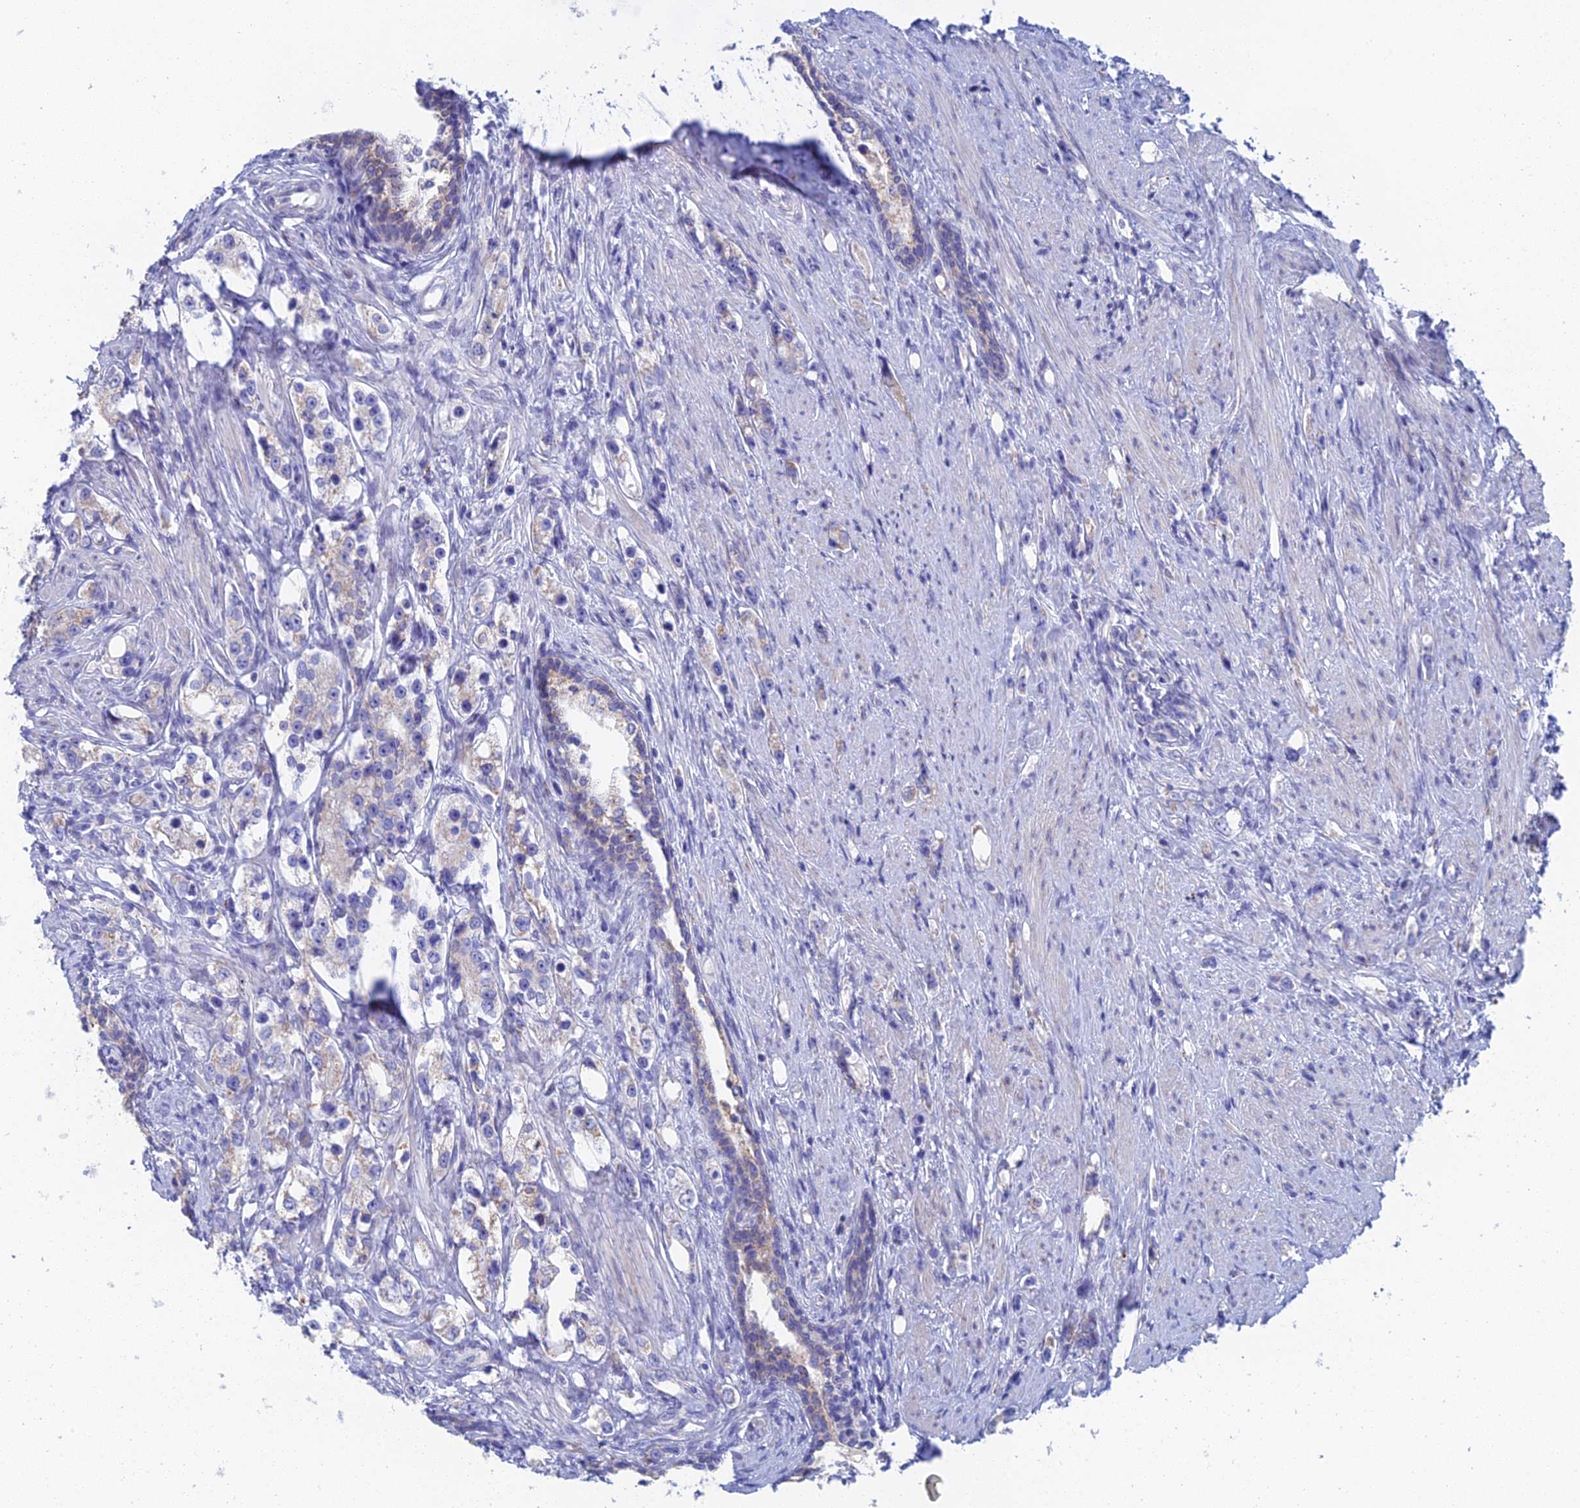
{"staining": {"intensity": "moderate", "quantity": "<25%", "location": "cytoplasmic/membranous"}, "tissue": "prostate cancer", "cell_type": "Tumor cells", "image_type": "cancer", "snomed": [{"axis": "morphology", "description": "Adenocarcinoma, High grade"}, {"axis": "topography", "description": "Prostate"}], "caption": "Tumor cells display moderate cytoplasmic/membranous expression in about <25% of cells in prostate cancer.", "gene": "CFAP210", "patient": {"sex": "male", "age": 63}}